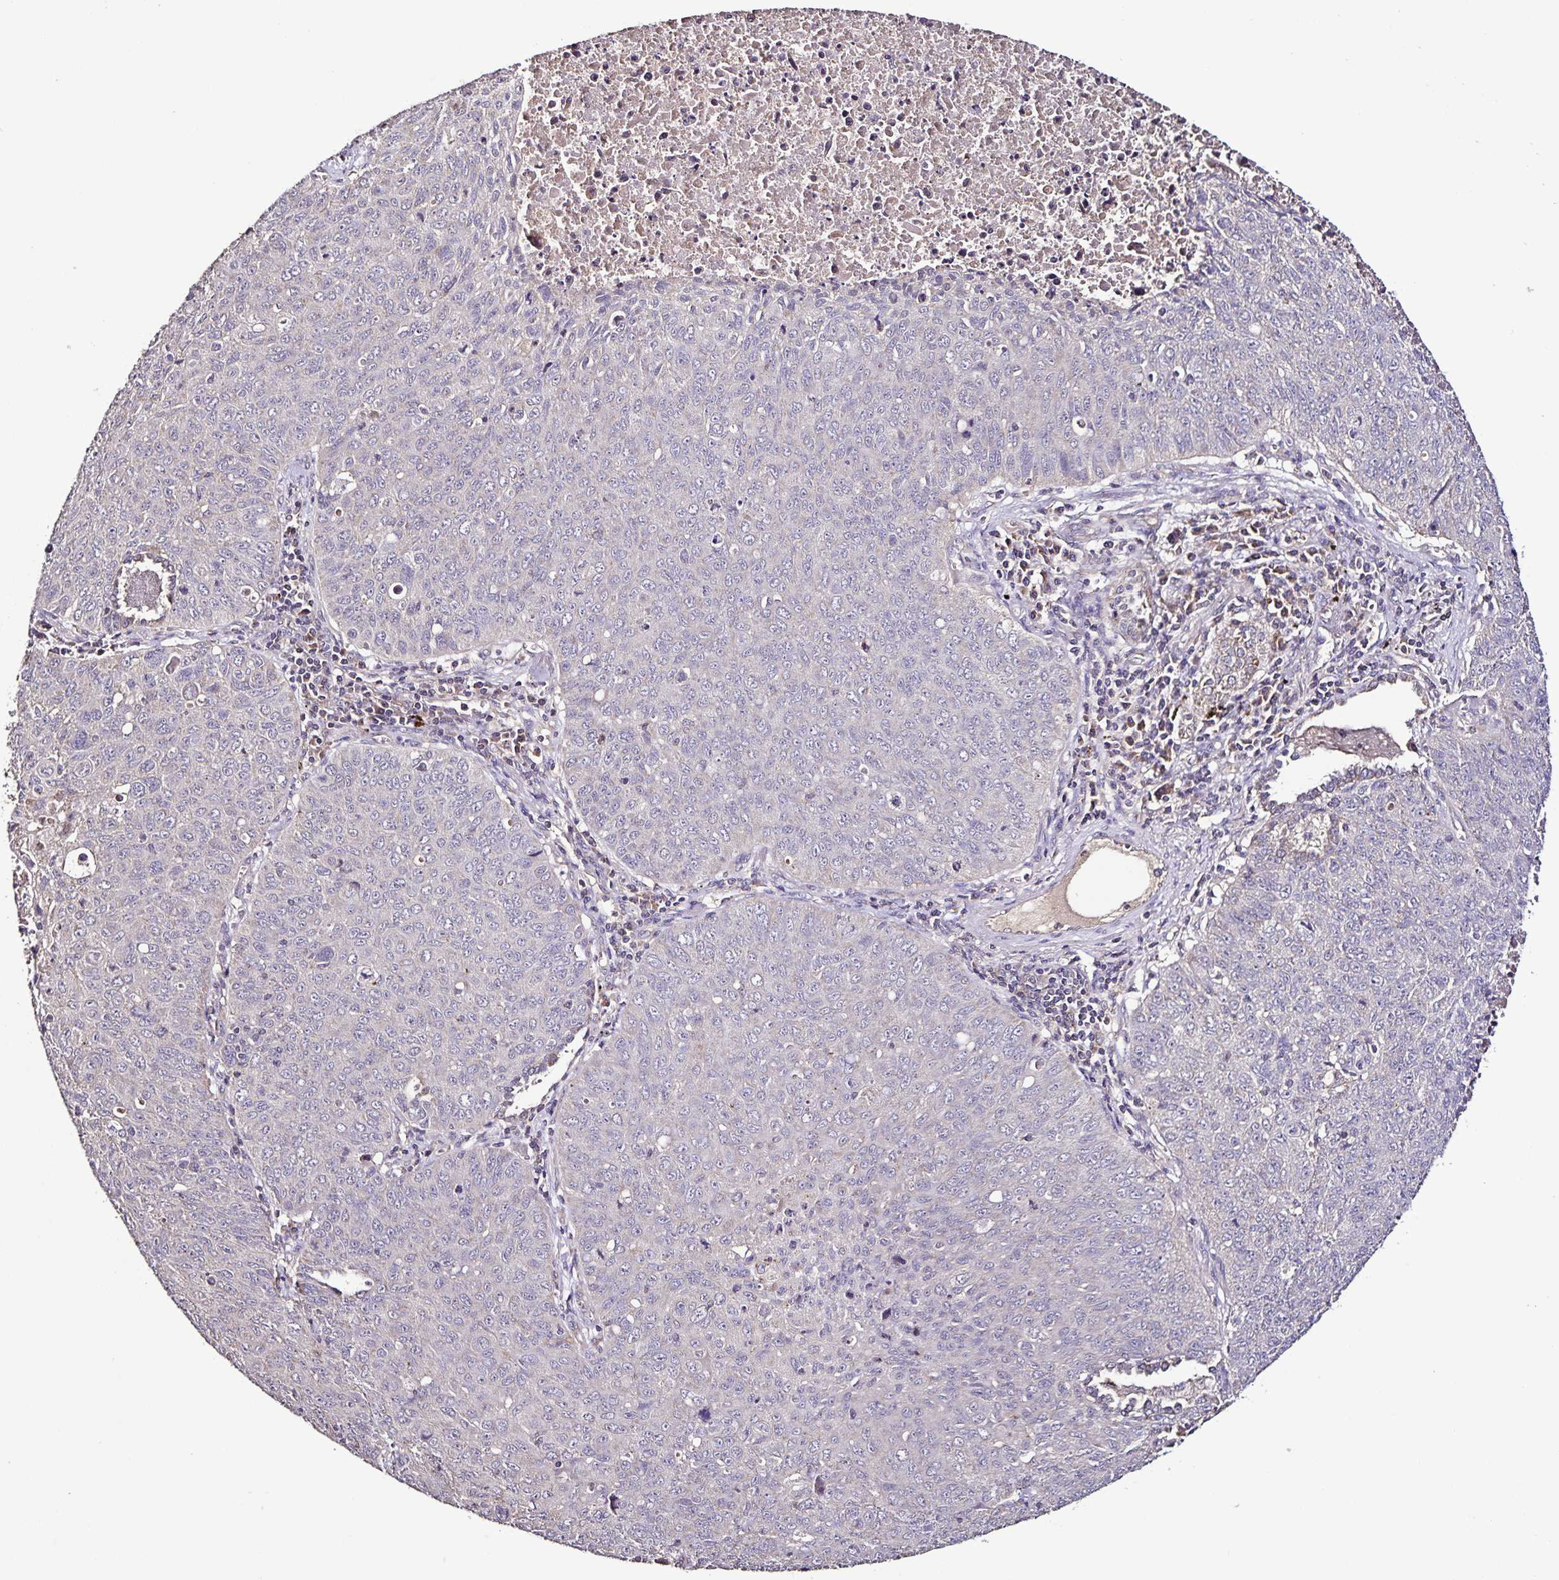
{"staining": {"intensity": "negative", "quantity": "none", "location": "none"}, "tissue": "lung cancer", "cell_type": "Tumor cells", "image_type": "cancer", "snomed": [{"axis": "morphology", "description": "Normal morphology"}, {"axis": "morphology", "description": "Aneuploidy"}, {"axis": "morphology", "description": "Squamous cell carcinoma, NOS"}, {"axis": "topography", "description": "Lymph node"}, {"axis": "topography", "description": "Lung"}], "caption": "An IHC micrograph of aneuploidy (lung) is shown. There is no staining in tumor cells of aneuploidy (lung).", "gene": "MAN1A1", "patient": {"sex": "female", "age": 76}}